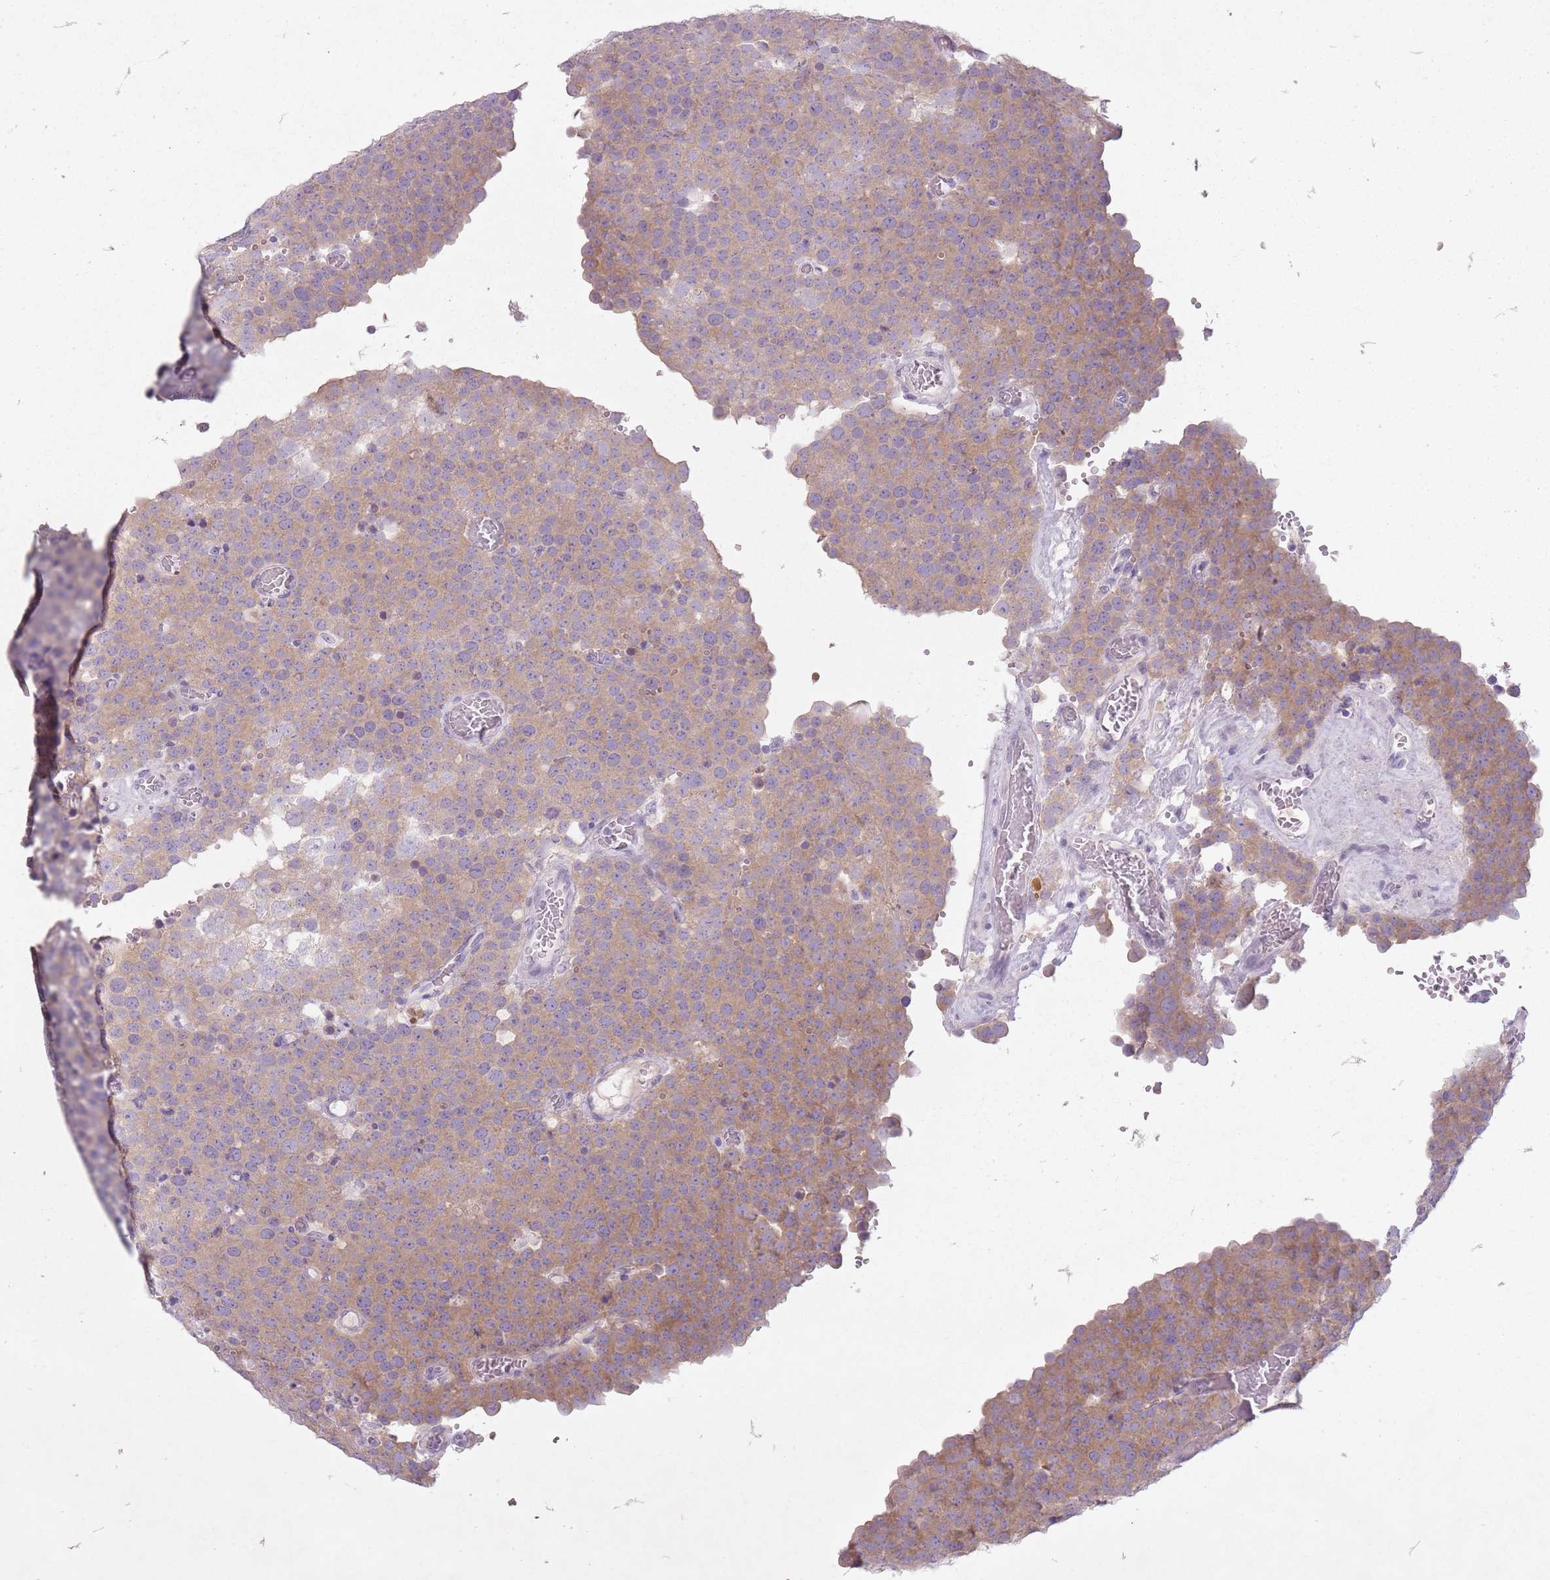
{"staining": {"intensity": "weak", "quantity": ">75%", "location": "cytoplasmic/membranous"}, "tissue": "testis cancer", "cell_type": "Tumor cells", "image_type": "cancer", "snomed": [{"axis": "morphology", "description": "Normal tissue, NOS"}, {"axis": "morphology", "description": "Seminoma, NOS"}, {"axis": "topography", "description": "Testis"}], "caption": "Immunohistochemical staining of human testis cancer shows weak cytoplasmic/membranous protein positivity in approximately >75% of tumor cells.", "gene": "FAM43B", "patient": {"sex": "male", "age": 71}}